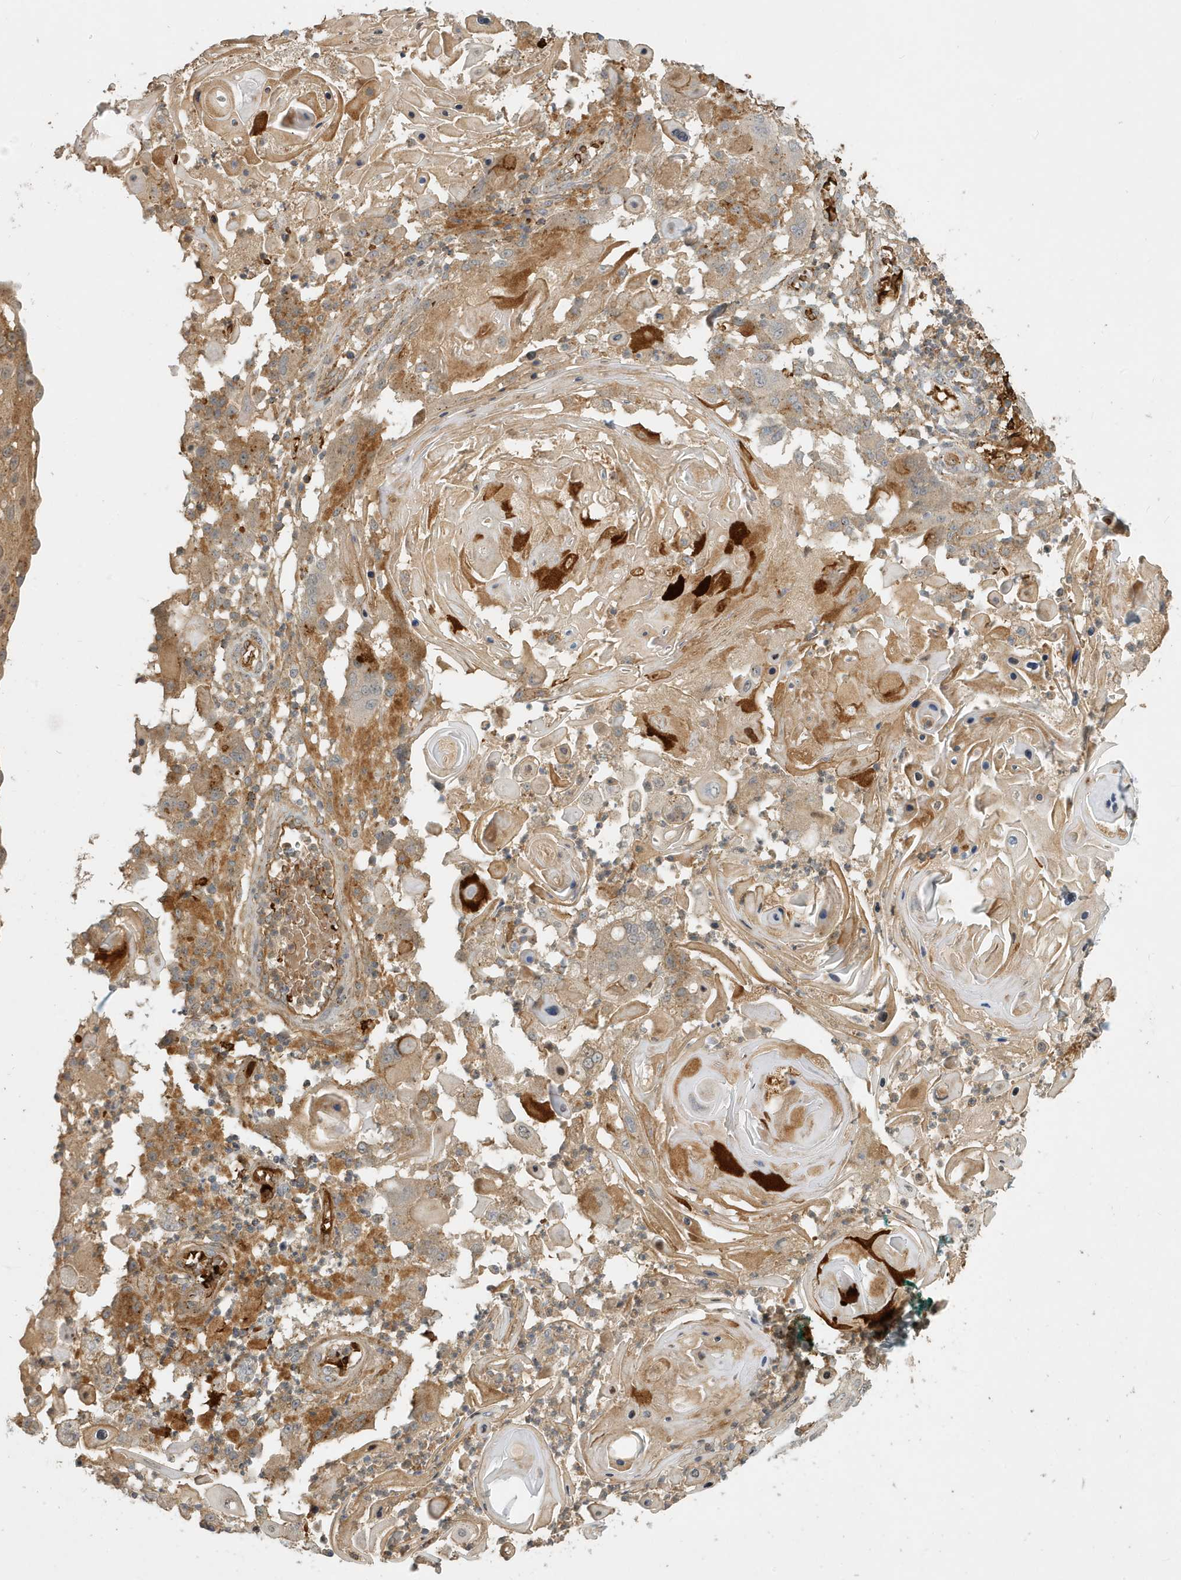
{"staining": {"intensity": "moderate", "quantity": "25%-75%", "location": "cytoplasmic/membranous"}, "tissue": "skin cancer", "cell_type": "Tumor cells", "image_type": "cancer", "snomed": [{"axis": "morphology", "description": "Squamous cell carcinoma, NOS"}, {"axis": "topography", "description": "Skin"}], "caption": "Brown immunohistochemical staining in human skin squamous cell carcinoma displays moderate cytoplasmic/membranous positivity in about 25%-75% of tumor cells.", "gene": "FYCO1", "patient": {"sex": "female", "age": 44}}